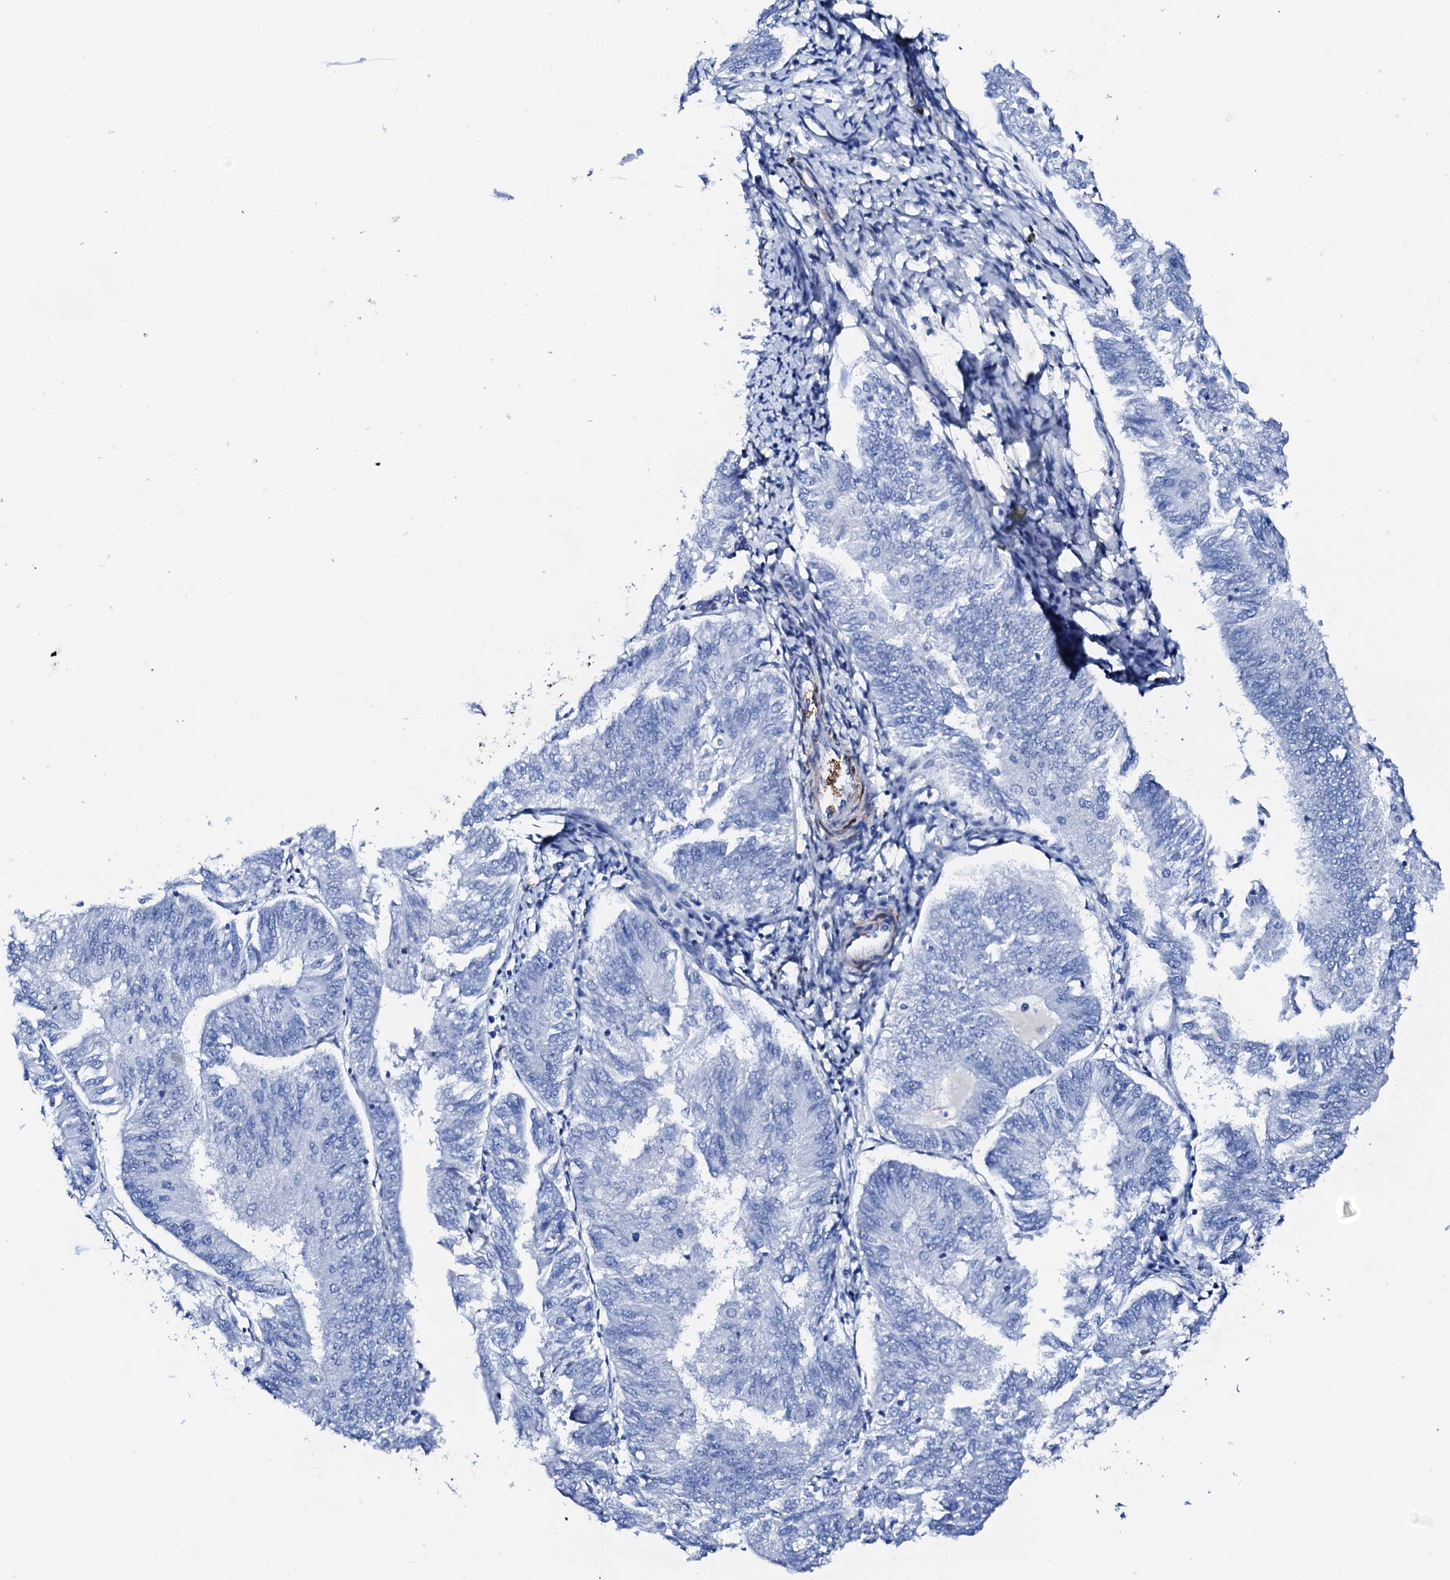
{"staining": {"intensity": "negative", "quantity": "none", "location": "none"}, "tissue": "endometrial cancer", "cell_type": "Tumor cells", "image_type": "cancer", "snomed": [{"axis": "morphology", "description": "Adenocarcinoma, NOS"}, {"axis": "topography", "description": "Endometrium"}], "caption": "Tumor cells are negative for brown protein staining in endometrial adenocarcinoma.", "gene": "NRIP2", "patient": {"sex": "female", "age": 58}}